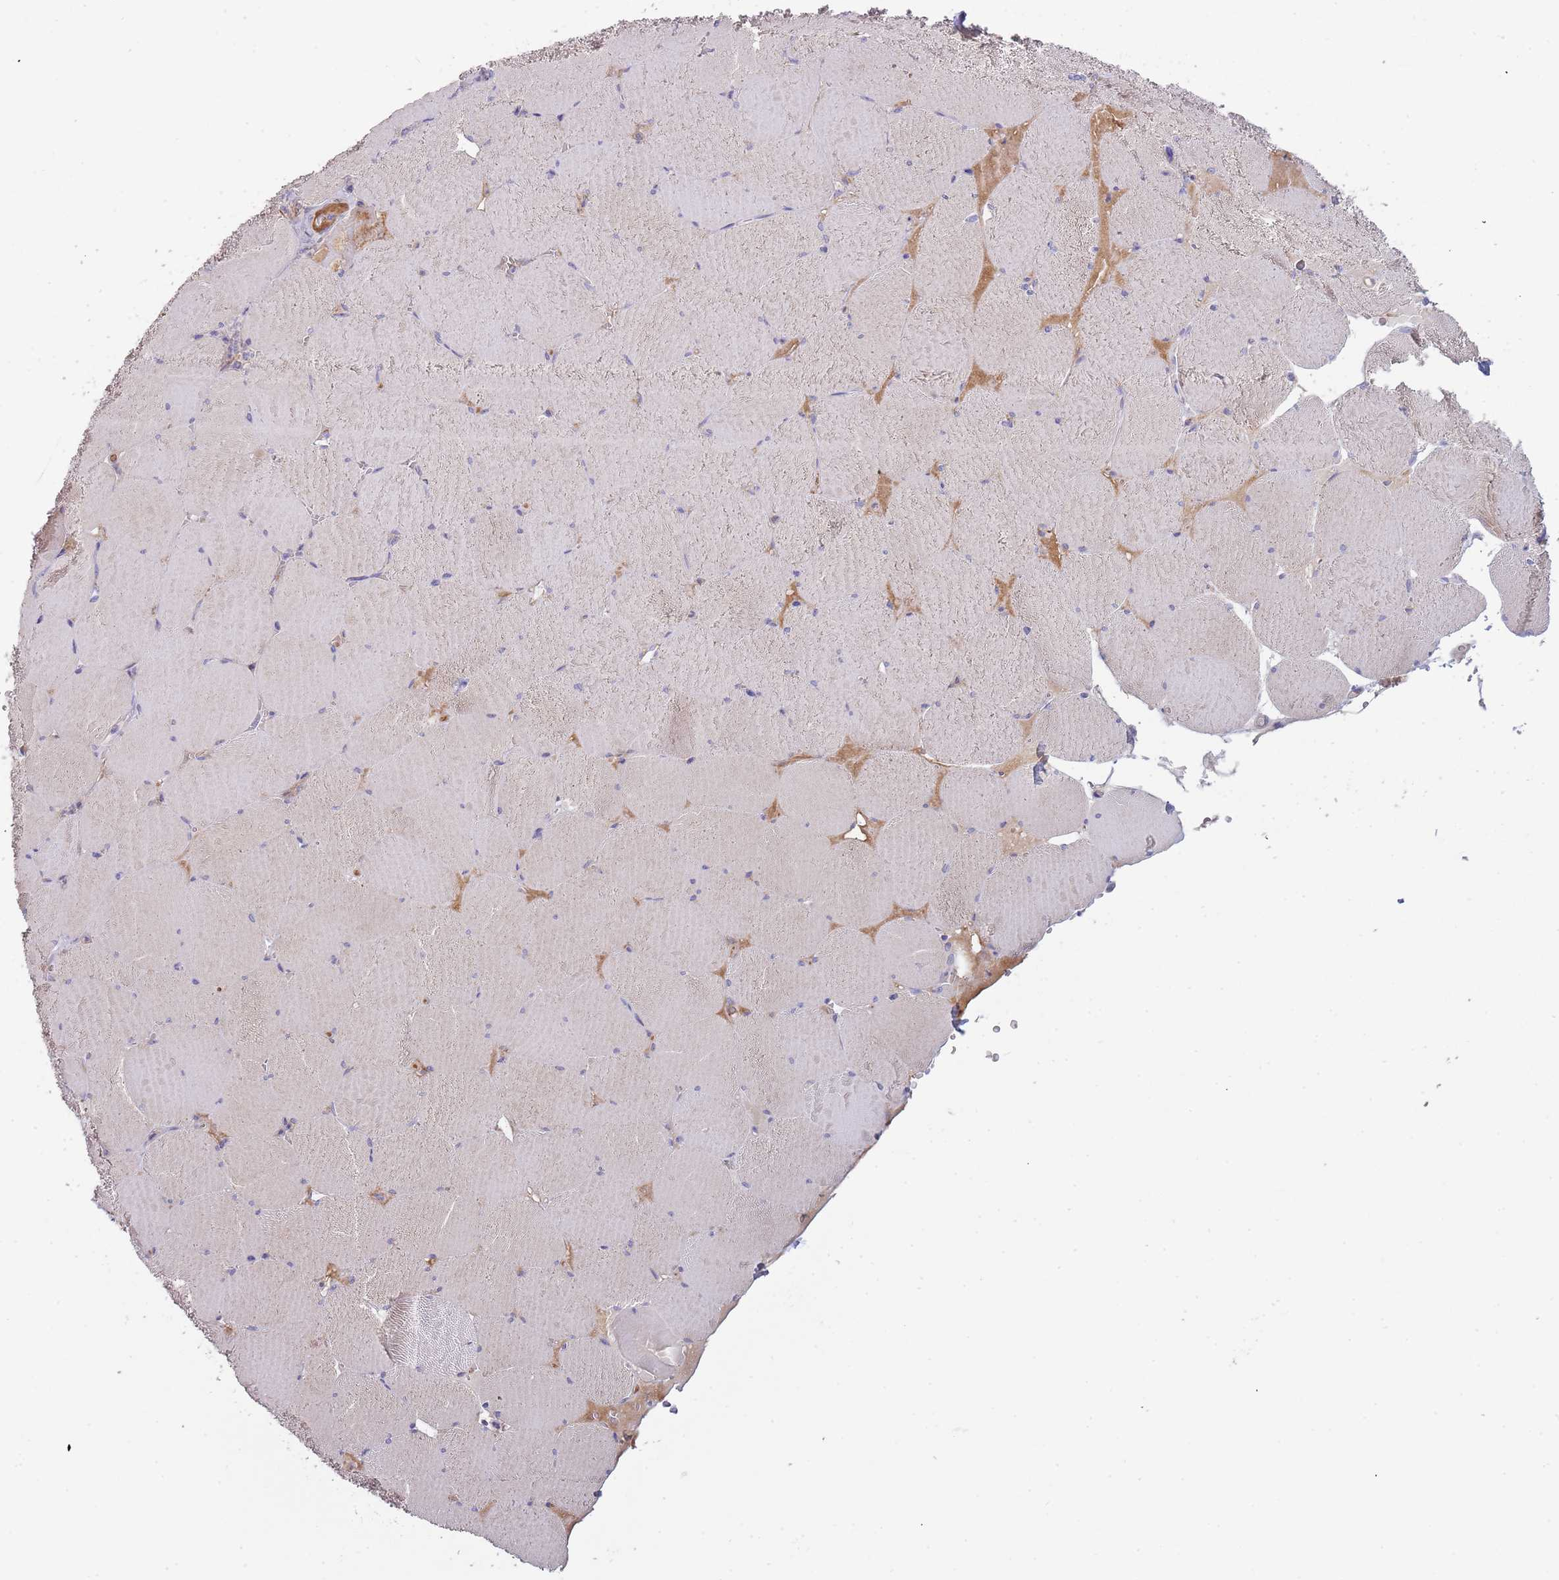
{"staining": {"intensity": "weak", "quantity": "25%-75%", "location": "cytoplasmic/membranous"}, "tissue": "skeletal muscle", "cell_type": "Myocytes", "image_type": "normal", "snomed": [{"axis": "morphology", "description": "Normal tissue, NOS"}, {"axis": "topography", "description": "Skeletal muscle"}, {"axis": "topography", "description": "Head-Neck"}], "caption": "IHC (DAB (3,3'-diaminobenzidine)) staining of normal skeletal muscle displays weak cytoplasmic/membranous protein expression in about 25%-75% of myocytes.", "gene": "SUSD1", "patient": {"sex": "male", "age": 66}}